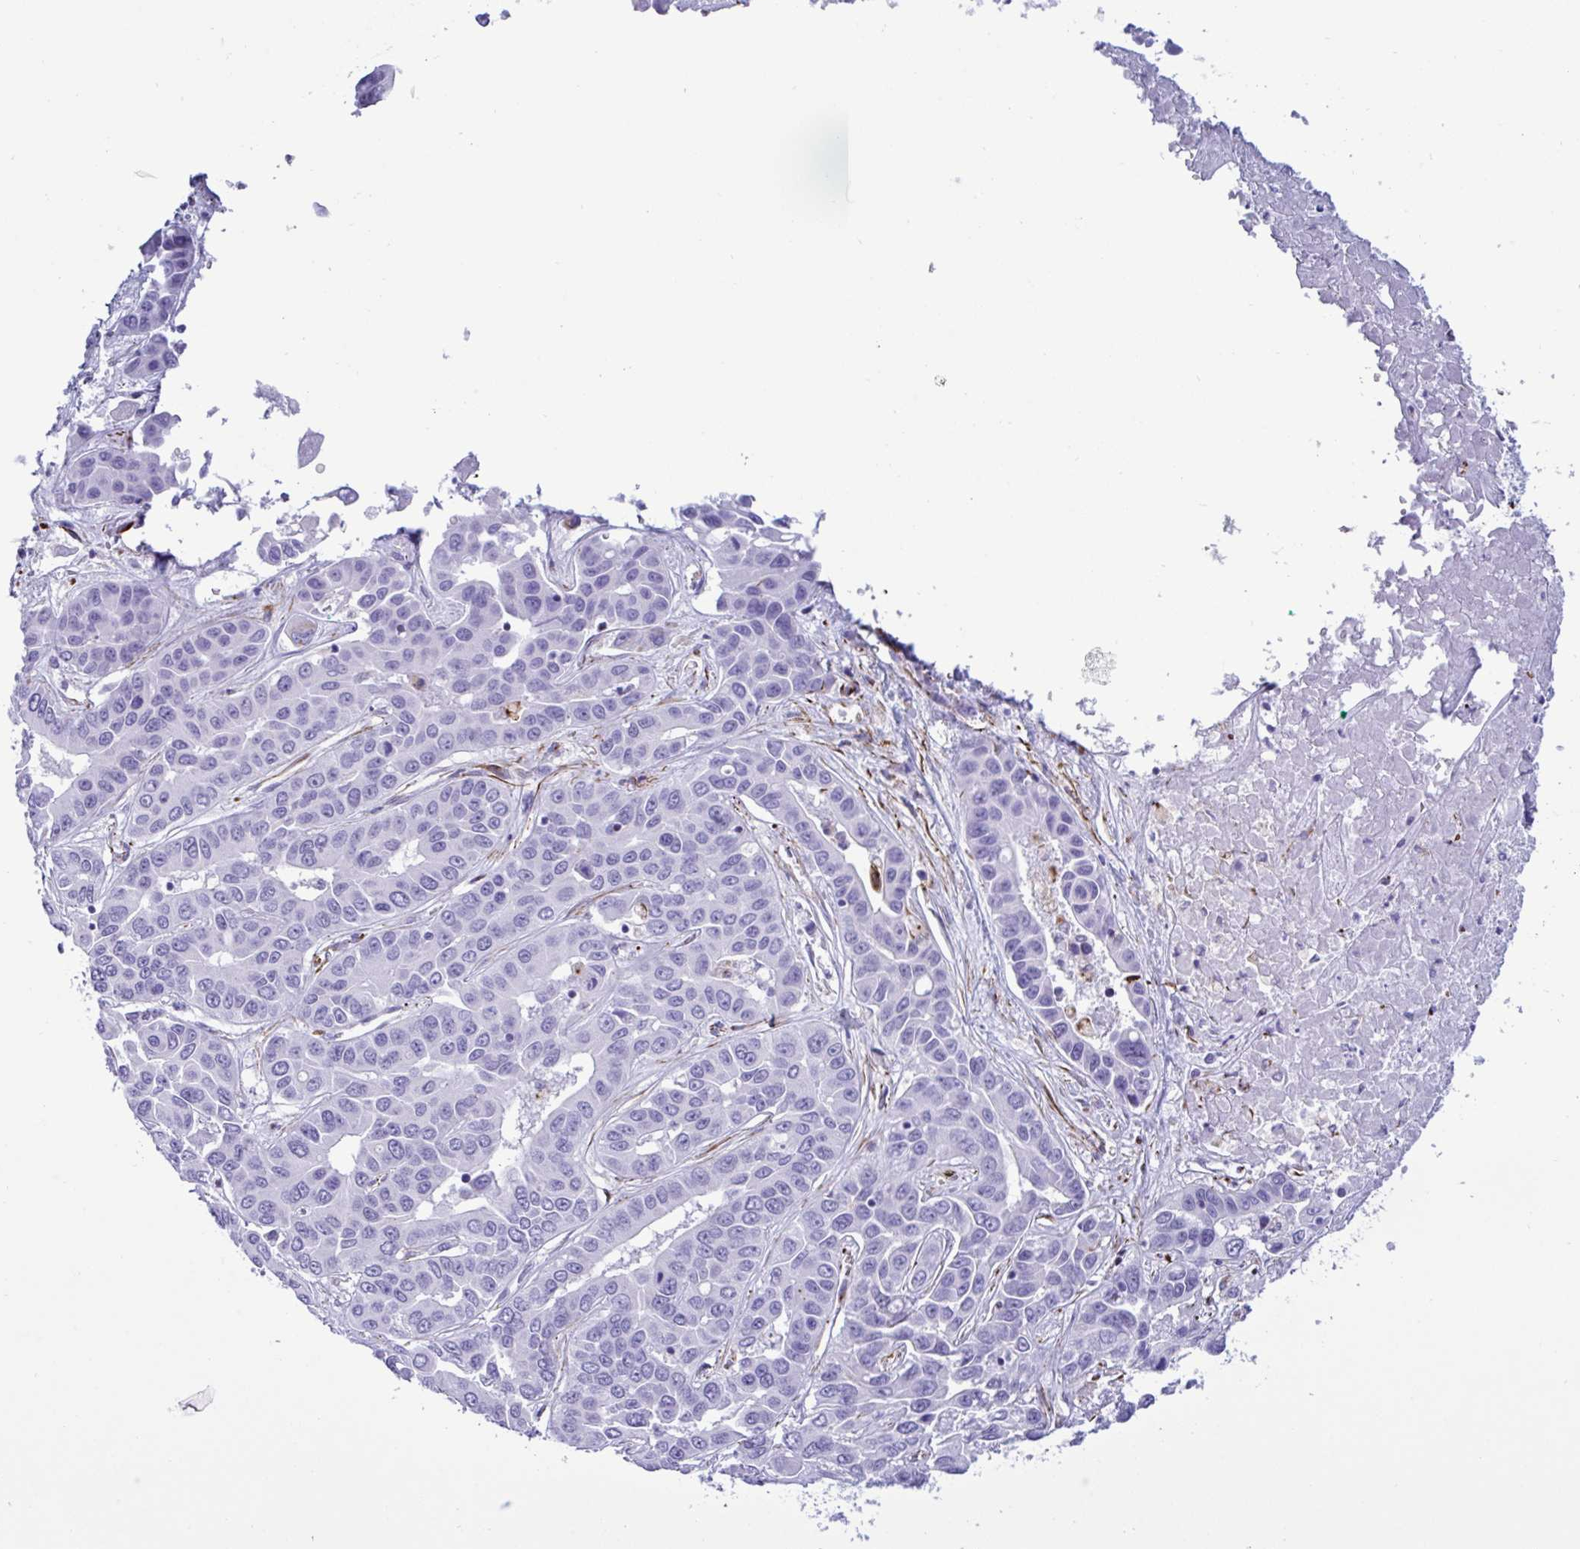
{"staining": {"intensity": "negative", "quantity": "none", "location": "none"}, "tissue": "liver cancer", "cell_type": "Tumor cells", "image_type": "cancer", "snomed": [{"axis": "morphology", "description": "Cholangiocarcinoma"}, {"axis": "topography", "description": "Liver"}], "caption": "IHC micrograph of human liver cancer (cholangiocarcinoma) stained for a protein (brown), which exhibits no expression in tumor cells. The staining was performed using DAB (3,3'-diaminobenzidine) to visualize the protein expression in brown, while the nuclei were stained in blue with hematoxylin (Magnification: 20x).", "gene": "SMAD5", "patient": {"sex": "female", "age": 52}}